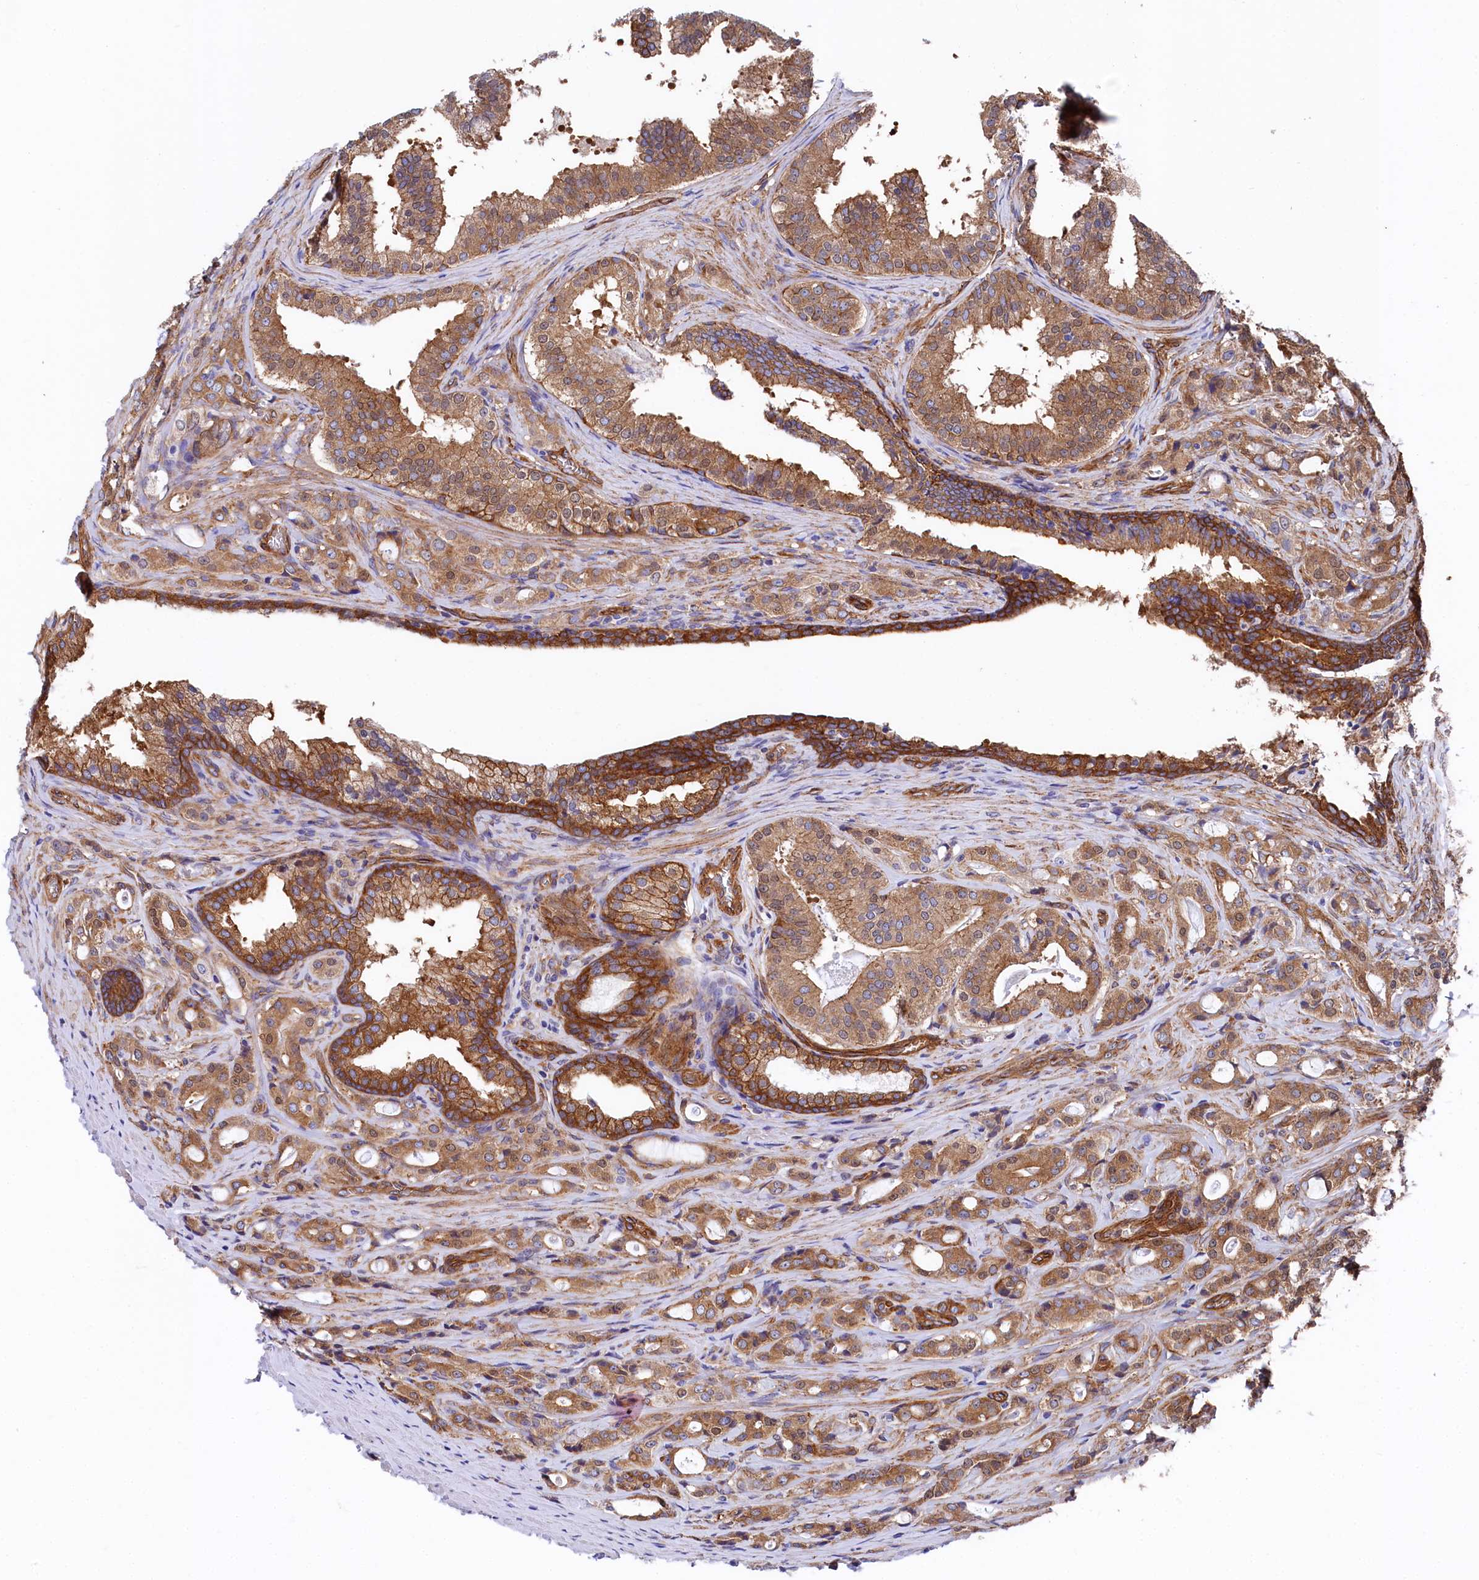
{"staining": {"intensity": "moderate", "quantity": ">75%", "location": "cytoplasmic/membranous"}, "tissue": "prostate cancer", "cell_type": "Tumor cells", "image_type": "cancer", "snomed": [{"axis": "morphology", "description": "Adenocarcinoma, High grade"}, {"axis": "topography", "description": "Prostate"}], "caption": "Prostate high-grade adenocarcinoma tissue shows moderate cytoplasmic/membranous expression in approximately >75% of tumor cells, visualized by immunohistochemistry.", "gene": "TNKS1BP1", "patient": {"sex": "male", "age": 63}}